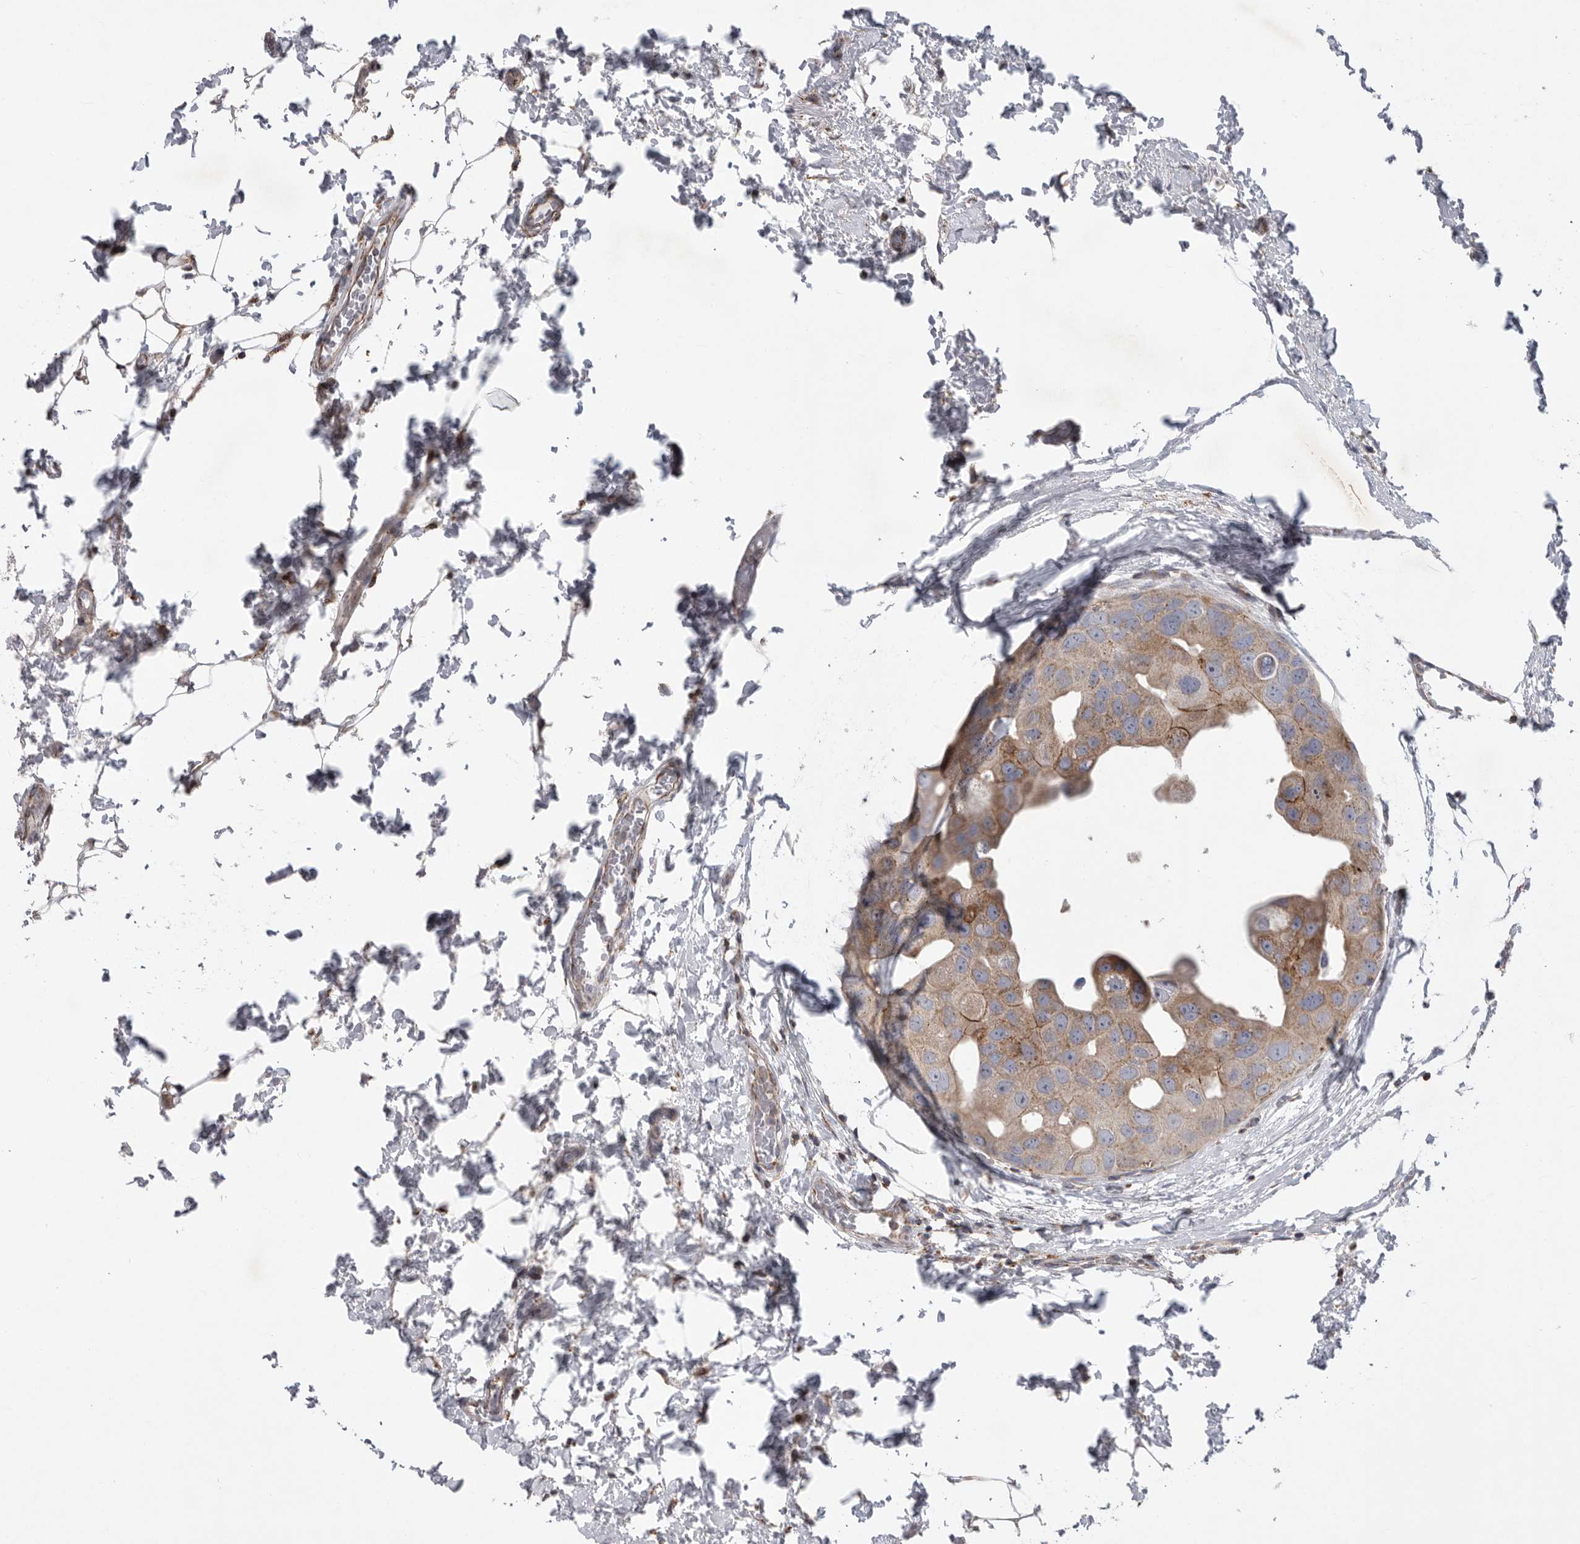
{"staining": {"intensity": "moderate", "quantity": ">75%", "location": "cytoplasmic/membranous"}, "tissue": "breast cancer", "cell_type": "Tumor cells", "image_type": "cancer", "snomed": [{"axis": "morphology", "description": "Duct carcinoma"}, {"axis": "topography", "description": "Breast"}], "caption": "Breast infiltrating ductal carcinoma stained for a protein exhibits moderate cytoplasmic/membranous positivity in tumor cells.", "gene": "MPZL1", "patient": {"sex": "female", "age": 62}}